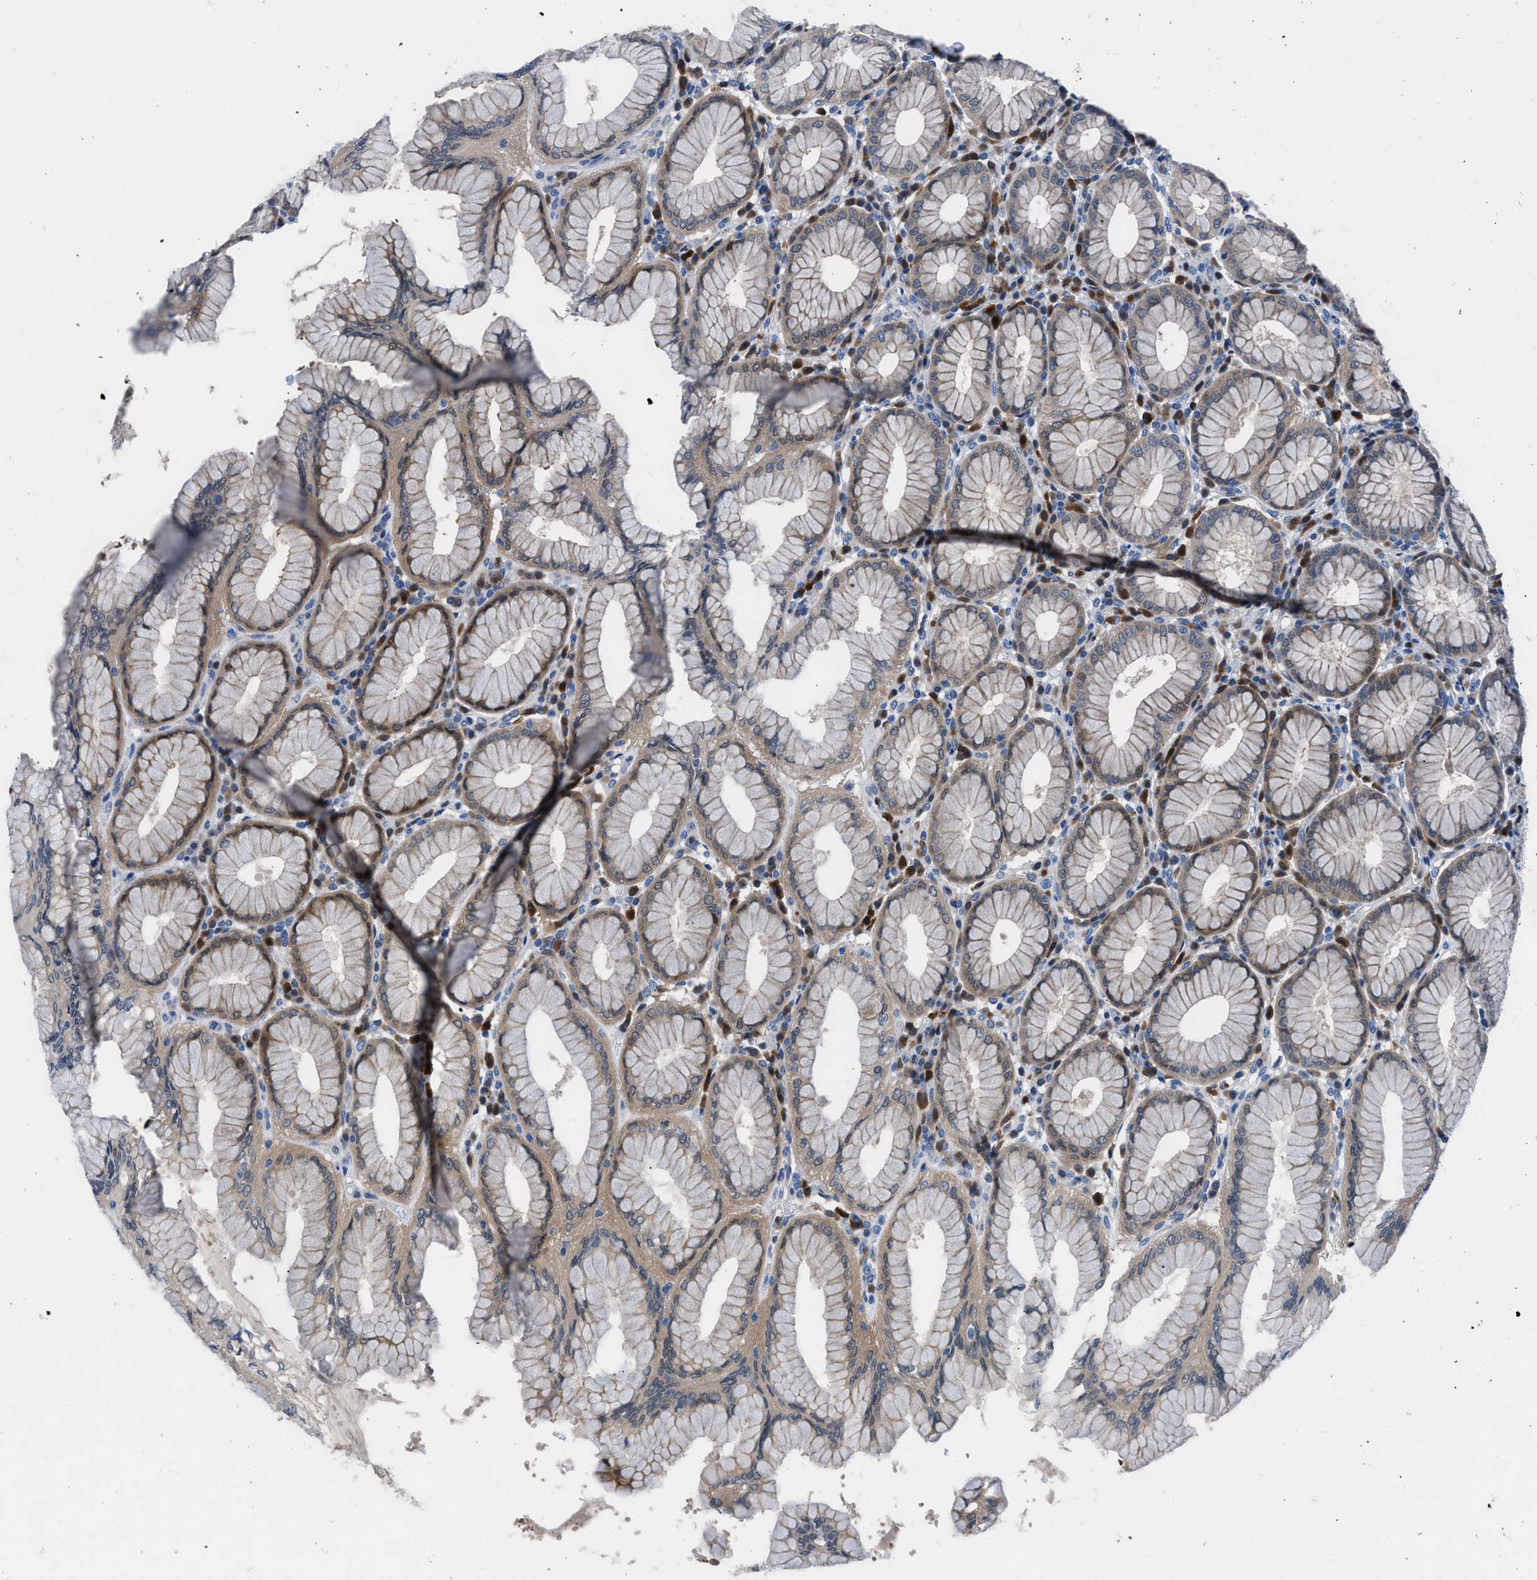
{"staining": {"intensity": "moderate", "quantity": ">75%", "location": "cytoplasmic/membranous"}, "tissue": "stomach", "cell_type": "Glandular cells", "image_type": "normal", "snomed": [{"axis": "morphology", "description": "Normal tissue, NOS"}, {"axis": "topography", "description": "Stomach"}, {"axis": "topography", "description": "Stomach, lower"}], "caption": "A brown stain shows moderate cytoplasmic/membranous positivity of a protein in glandular cells of unremarkable stomach. The protein of interest is shown in brown color, while the nuclei are stained blue.", "gene": "UAP1", "patient": {"sex": "female", "age": 56}}